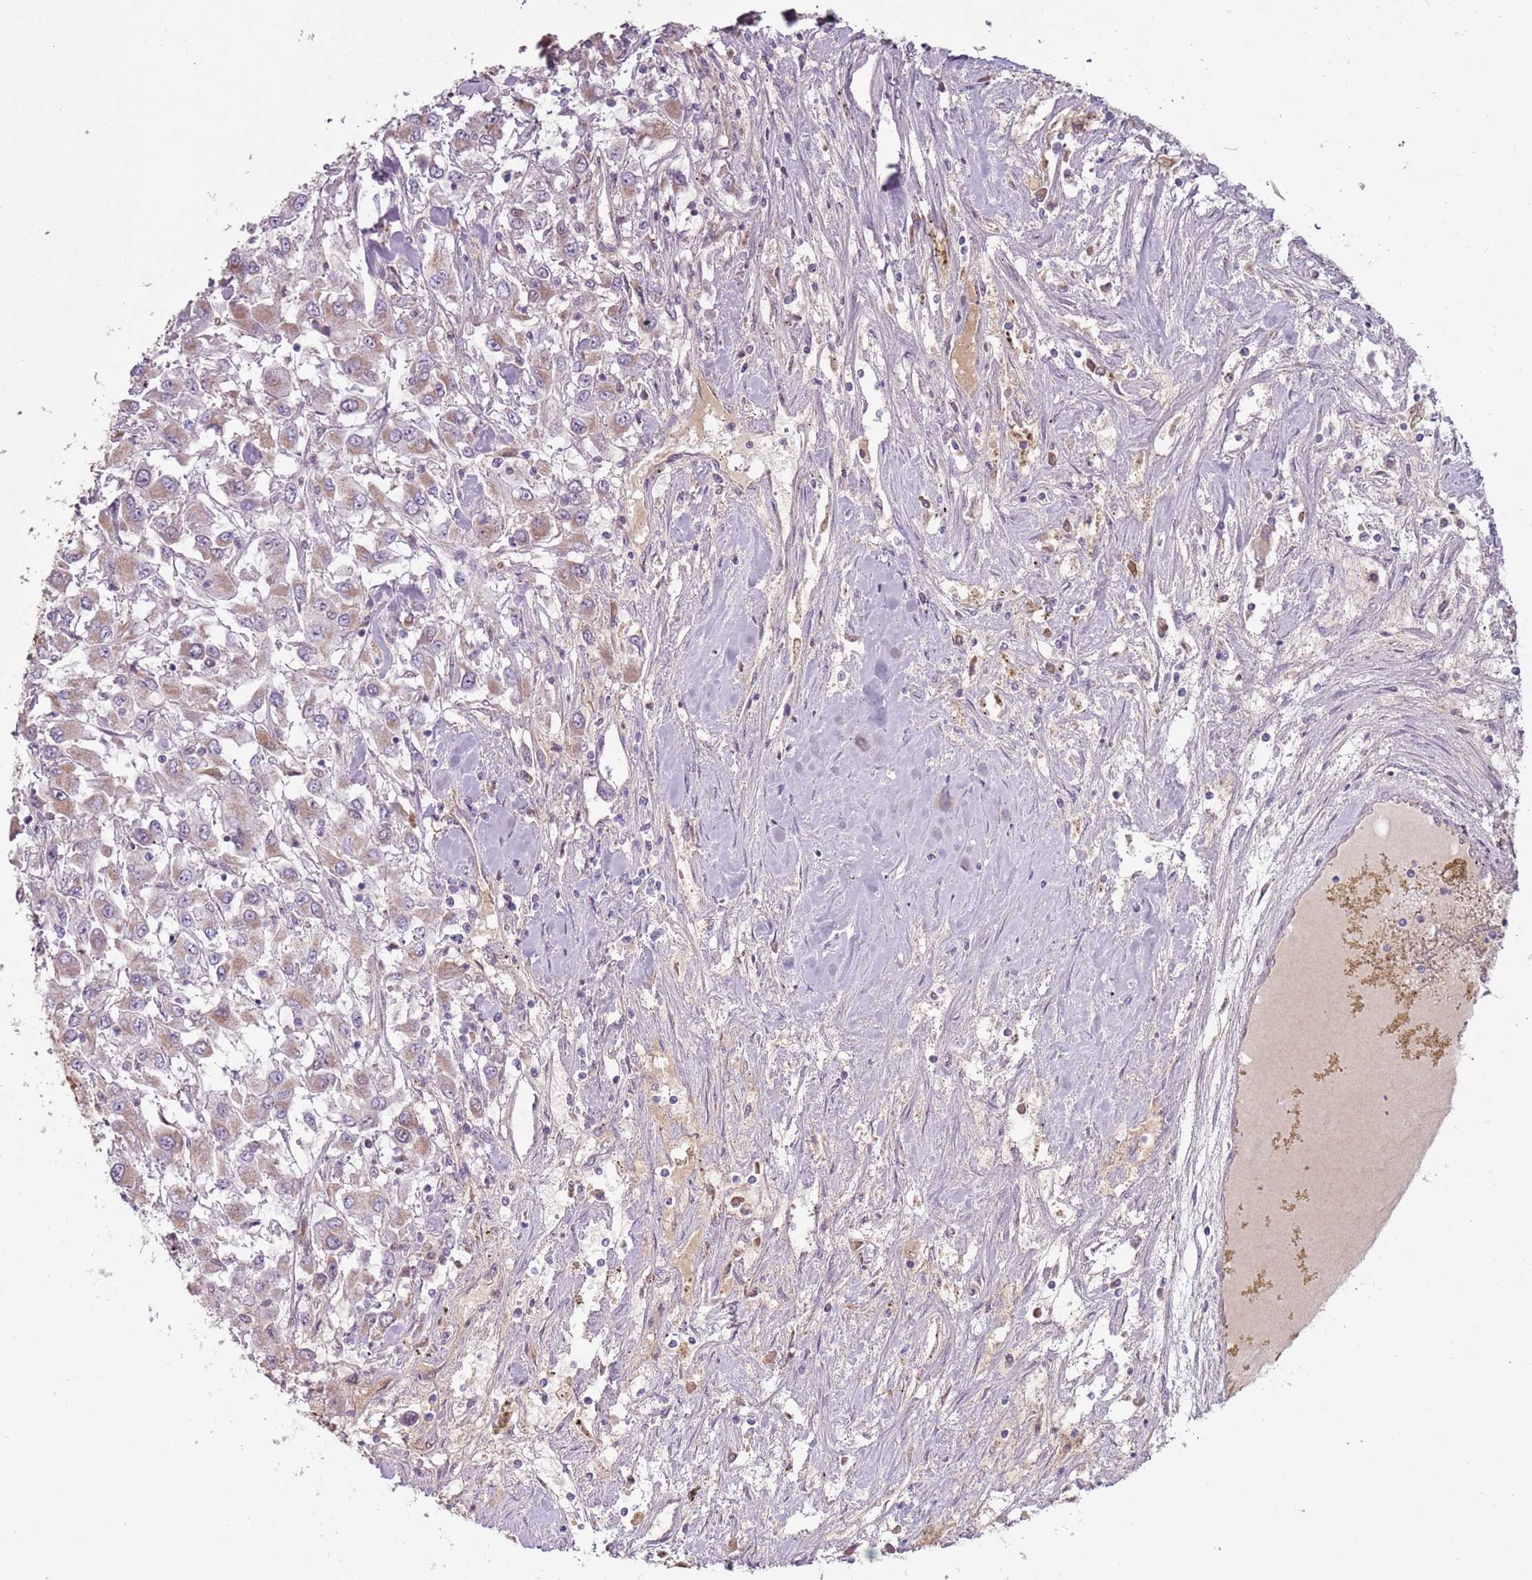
{"staining": {"intensity": "moderate", "quantity": ">75%", "location": "cytoplasmic/membranous"}, "tissue": "renal cancer", "cell_type": "Tumor cells", "image_type": "cancer", "snomed": [{"axis": "morphology", "description": "Adenocarcinoma, NOS"}, {"axis": "topography", "description": "Kidney"}], "caption": "Tumor cells show moderate cytoplasmic/membranous expression in about >75% of cells in renal cancer.", "gene": "SYS1", "patient": {"sex": "female", "age": 67}}